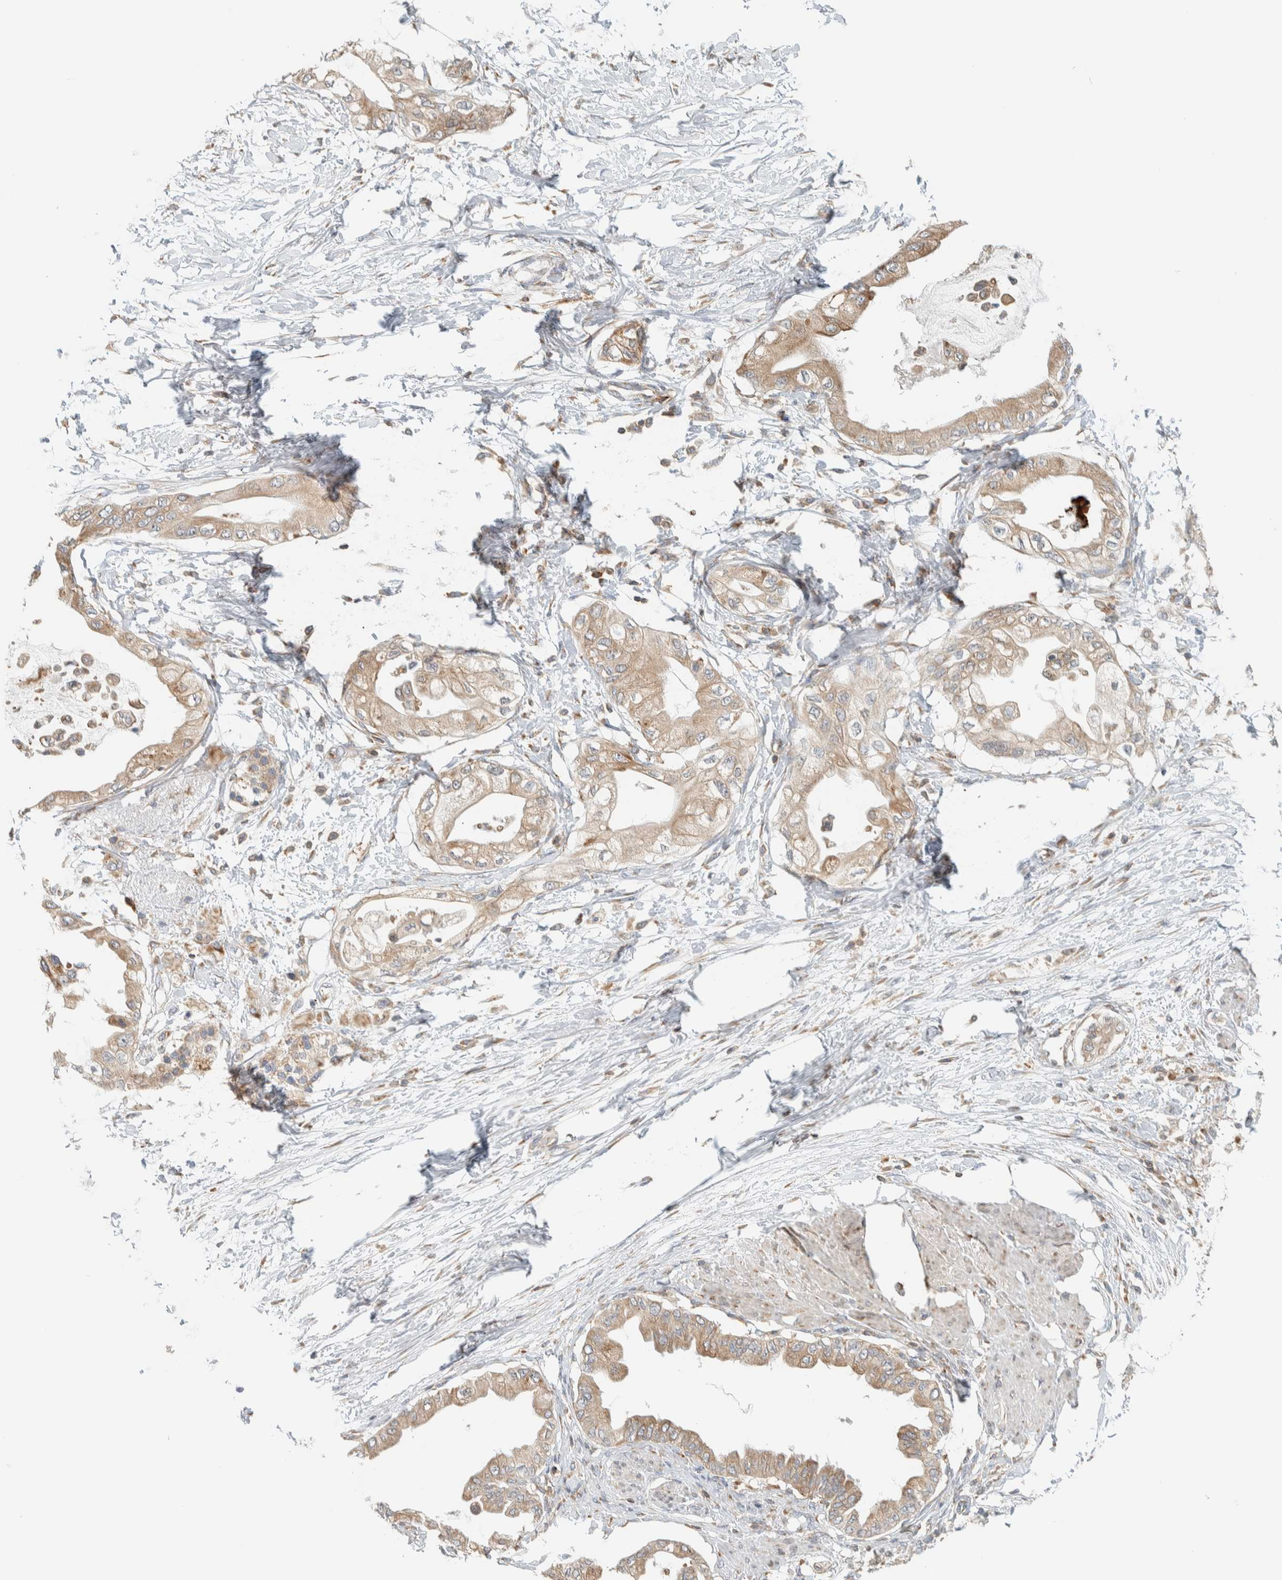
{"staining": {"intensity": "weak", "quantity": ">75%", "location": "cytoplasmic/membranous"}, "tissue": "pancreatic cancer", "cell_type": "Tumor cells", "image_type": "cancer", "snomed": [{"axis": "morphology", "description": "Normal tissue, NOS"}, {"axis": "morphology", "description": "Adenocarcinoma, NOS"}, {"axis": "topography", "description": "Pancreas"}, {"axis": "topography", "description": "Duodenum"}], "caption": "Brown immunohistochemical staining in pancreatic cancer exhibits weak cytoplasmic/membranous positivity in approximately >75% of tumor cells.", "gene": "CCDC57", "patient": {"sex": "female", "age": 60}}